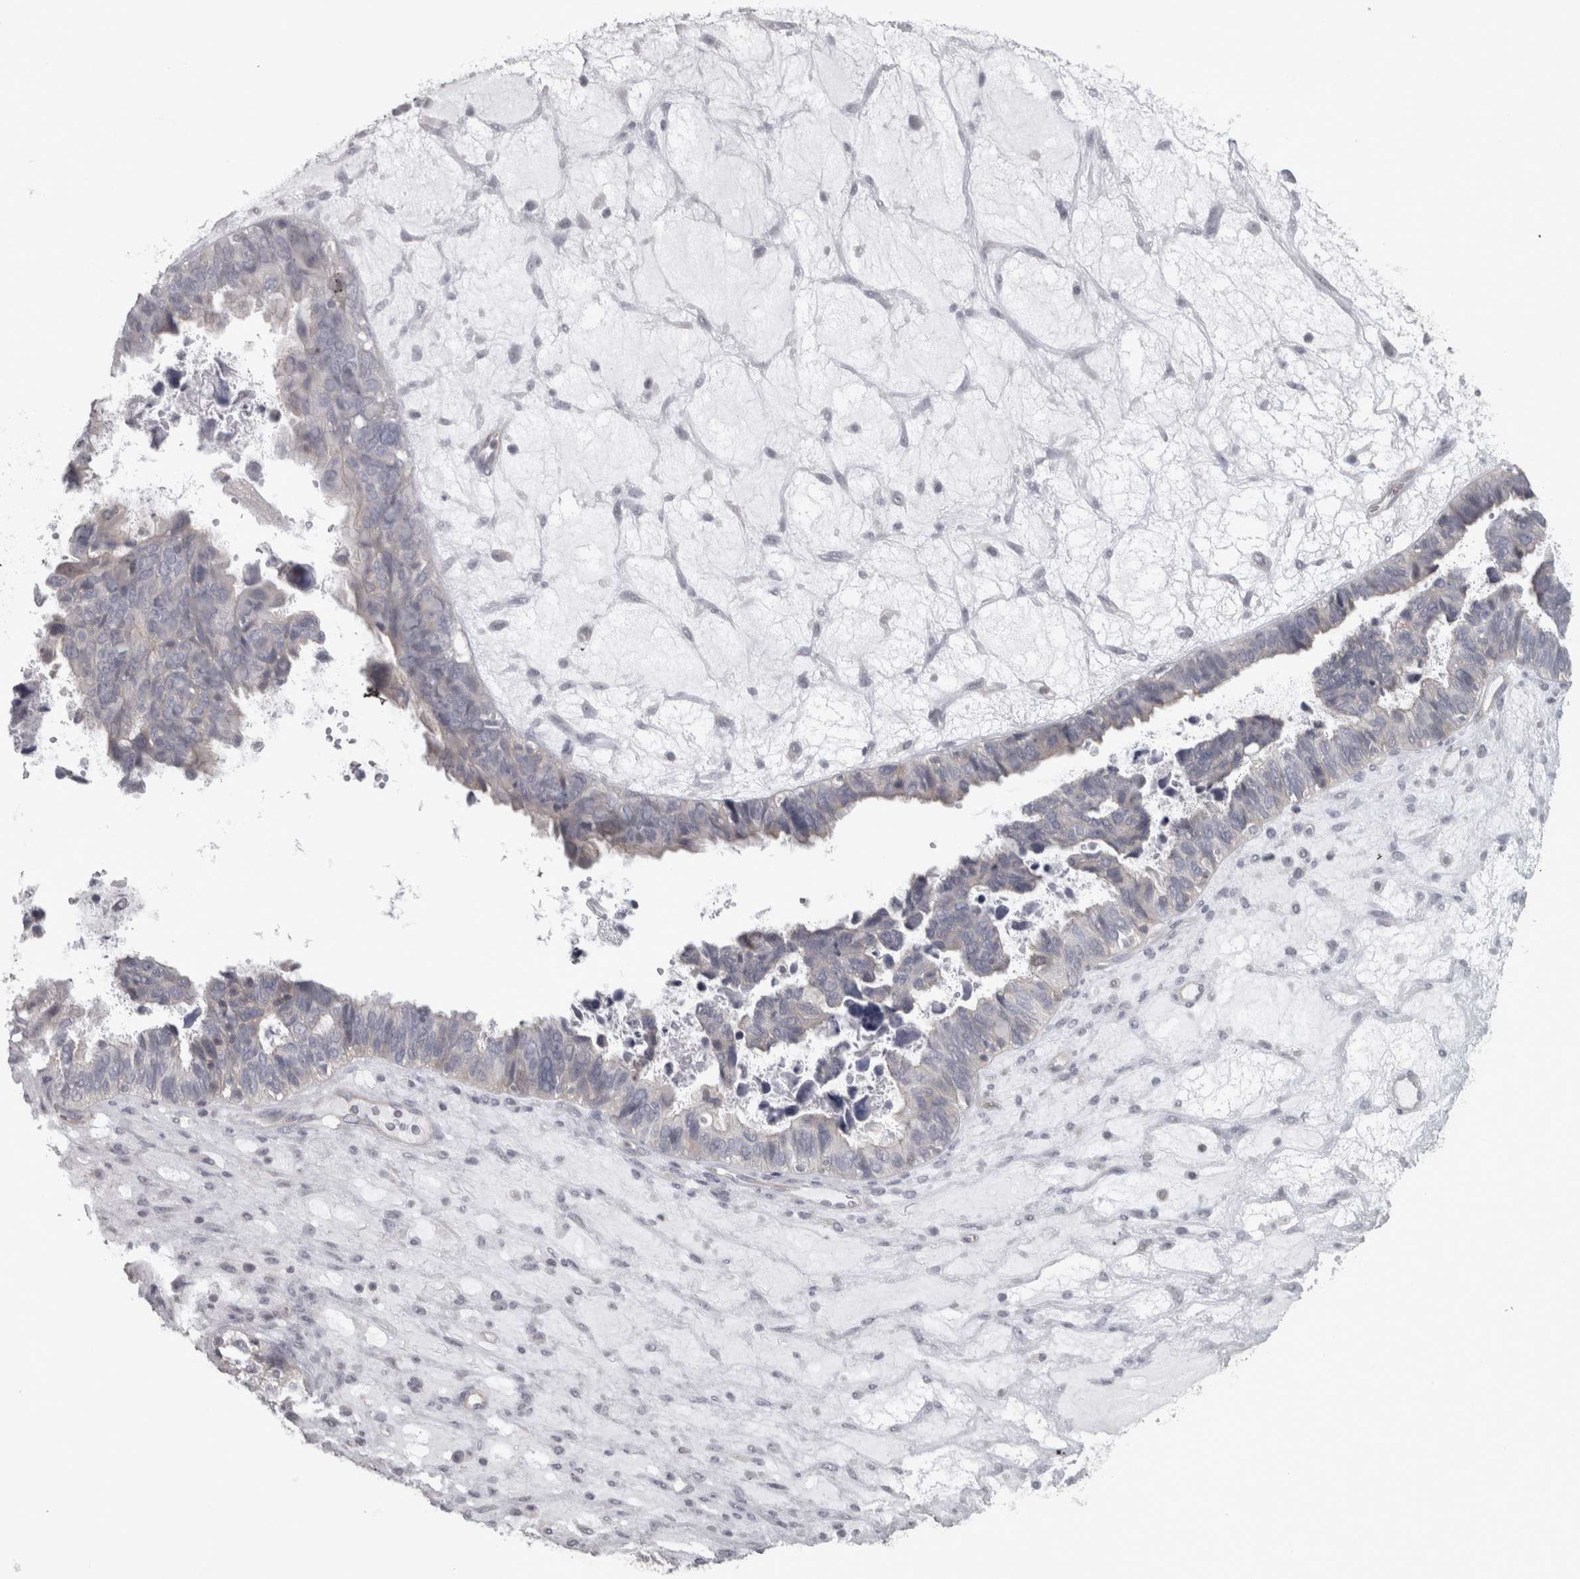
{"staining": {"intensity": "negative", "quantity": "none", "location": "none"}, "tissue": "ovarian cancer", "cell_type": "Tumor cells", "image_type": "cancer", "snomed": [{"axis": "morphology", "description": "Cystadenocarcinoma, serous, NOS"}, {"axis": "topography", "description": "Ovary"}], "caption": "A photomicrograph of serous cystadenocarcinoma (ovarian) stained for a protein displays no brown staining in tumor cells.", "gene": "PPP1R12B", "patient": {"sex": "female", "age": 79}}